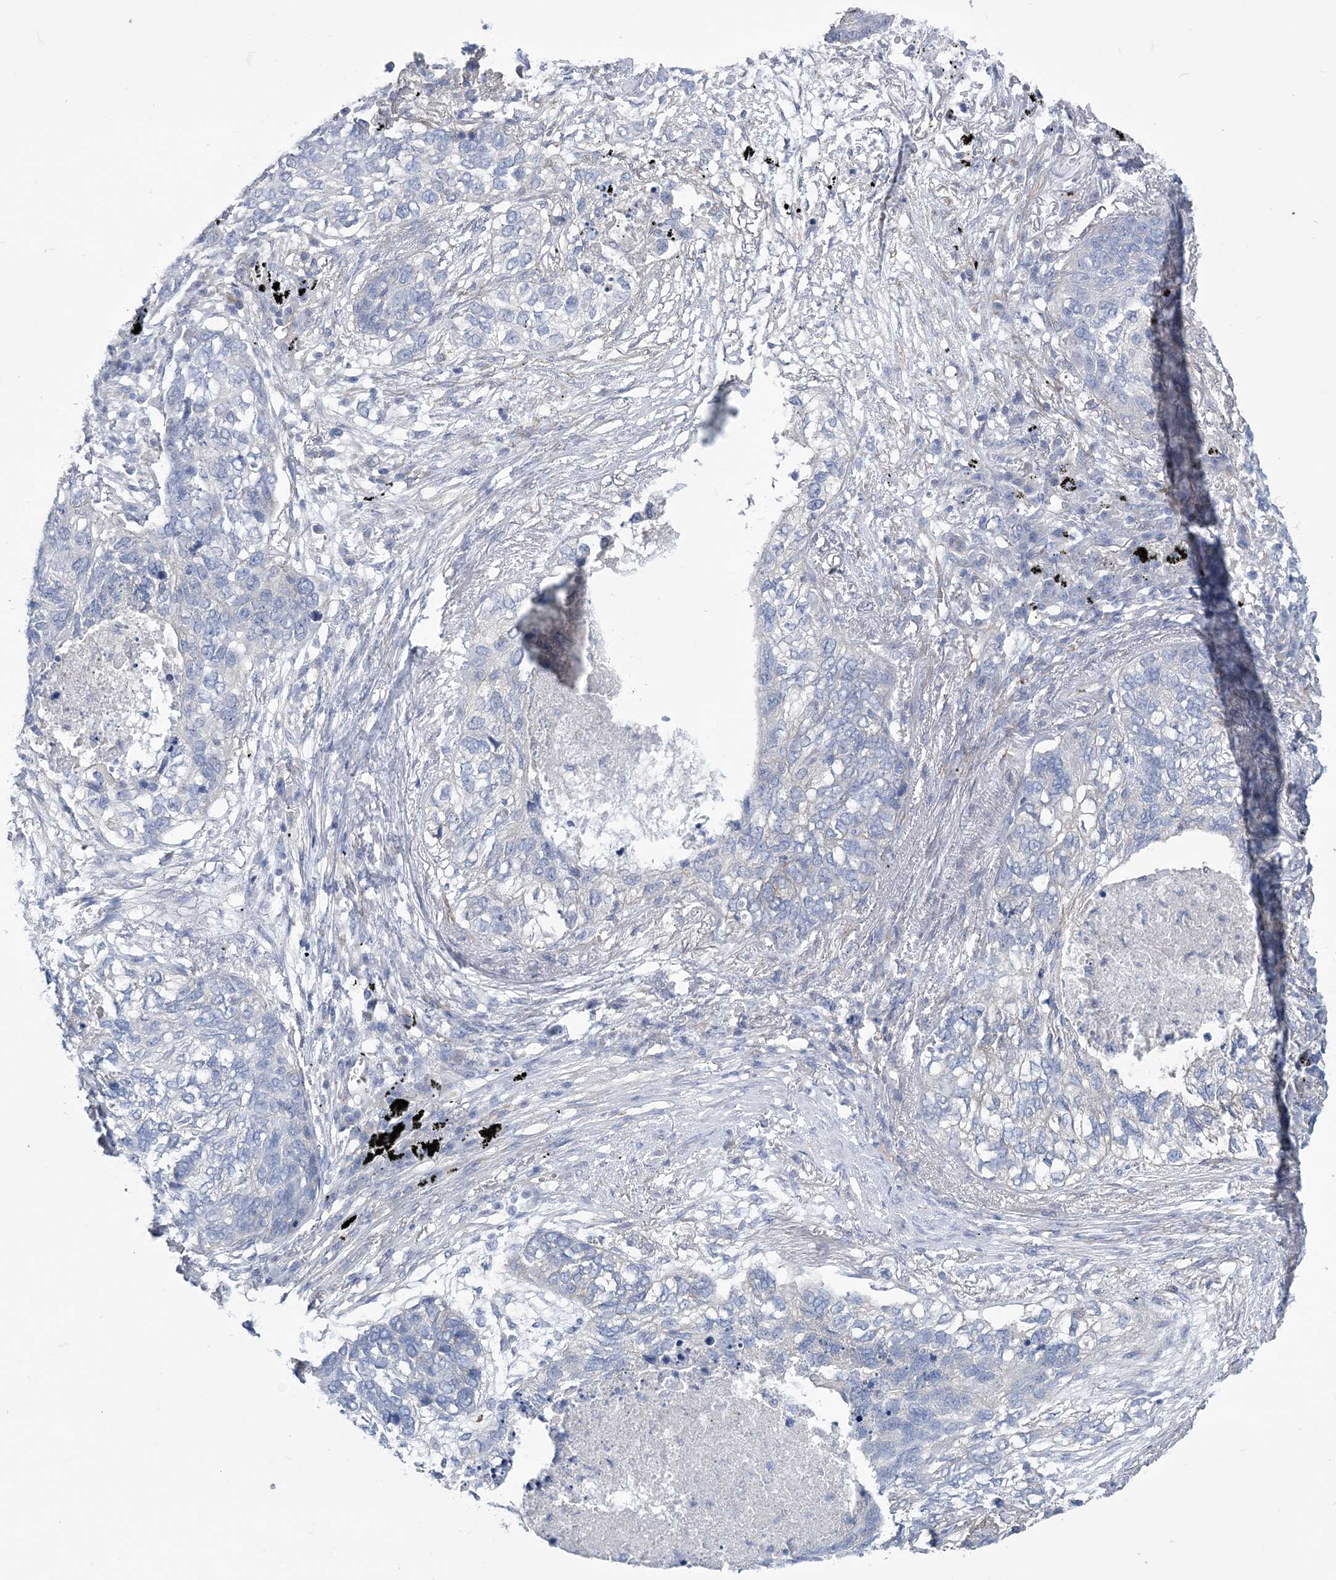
{"staining": {"intensity": "negative", "quantity": "none", "location": "none"}, "tissue": "lung cancer", "cell_type": "Tumor cells", "image_type": "cancer", "snomed": [{"axis": "morphology", "description": "Squamous cell carcinoma, NOS"}, {"axis": "topography", "description": "Lung"}], "caption": "Tumor cells are negative for brown protein staining in lung cancer.", "gene": "RAB11FIP5", "patient": {"sex": "female", "age": 63}}